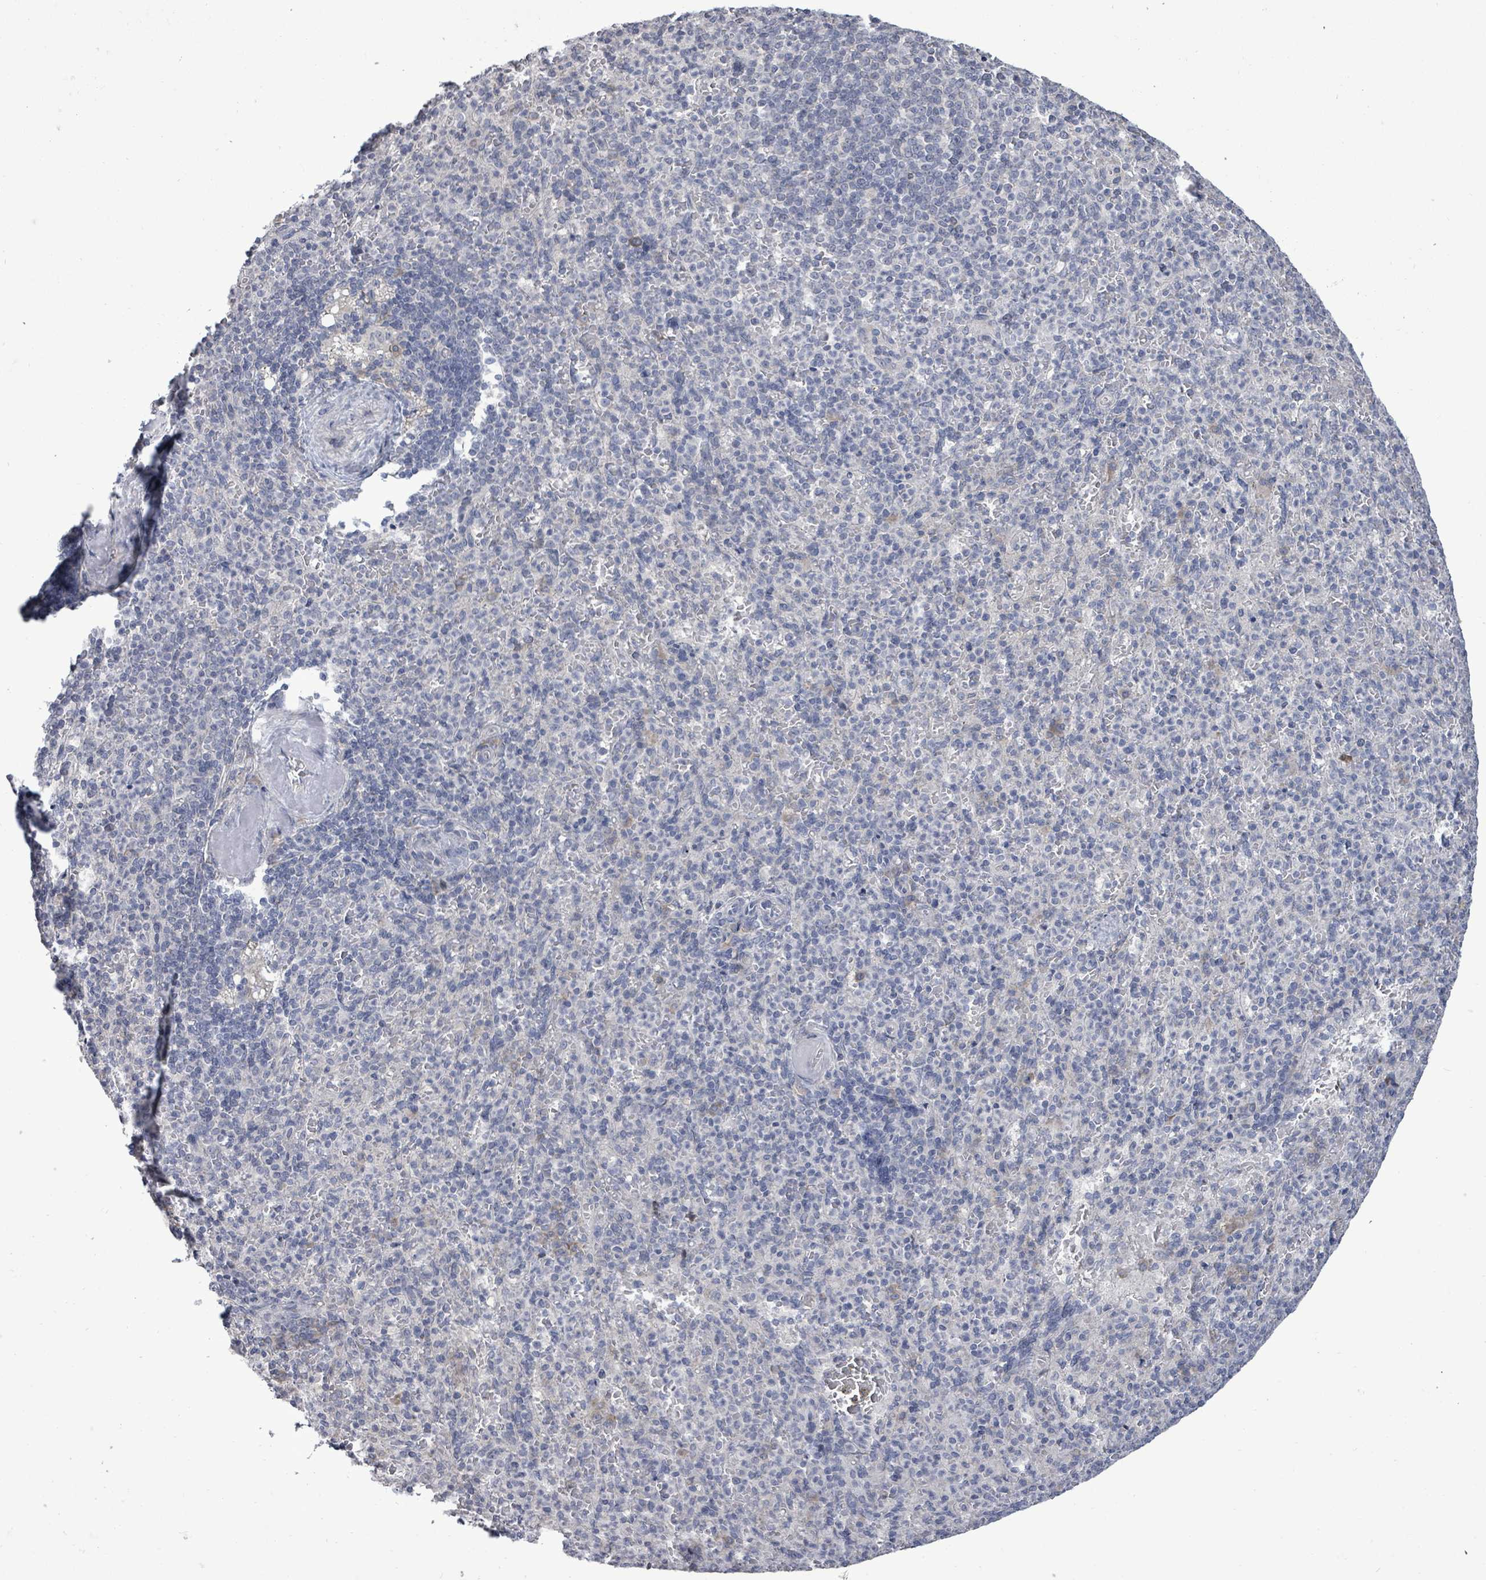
{"staining": {"intensity": "negative", "quantity": "none", "location": "none"}, "tissue": "spleen", "cell_type": "Cells in red pulp", "image_type": "normal", "snomed": [{"axis": "morphology", "description": "Normal tissue, NOS"}, {"axis": "topography", "description": "Spleen"}], "caption": "This is an IHC image of benign spleen. There is no expression in cells in red pulp.", "gene": "POMGNT2", "patient": {"sex": "female", "age": 74}}